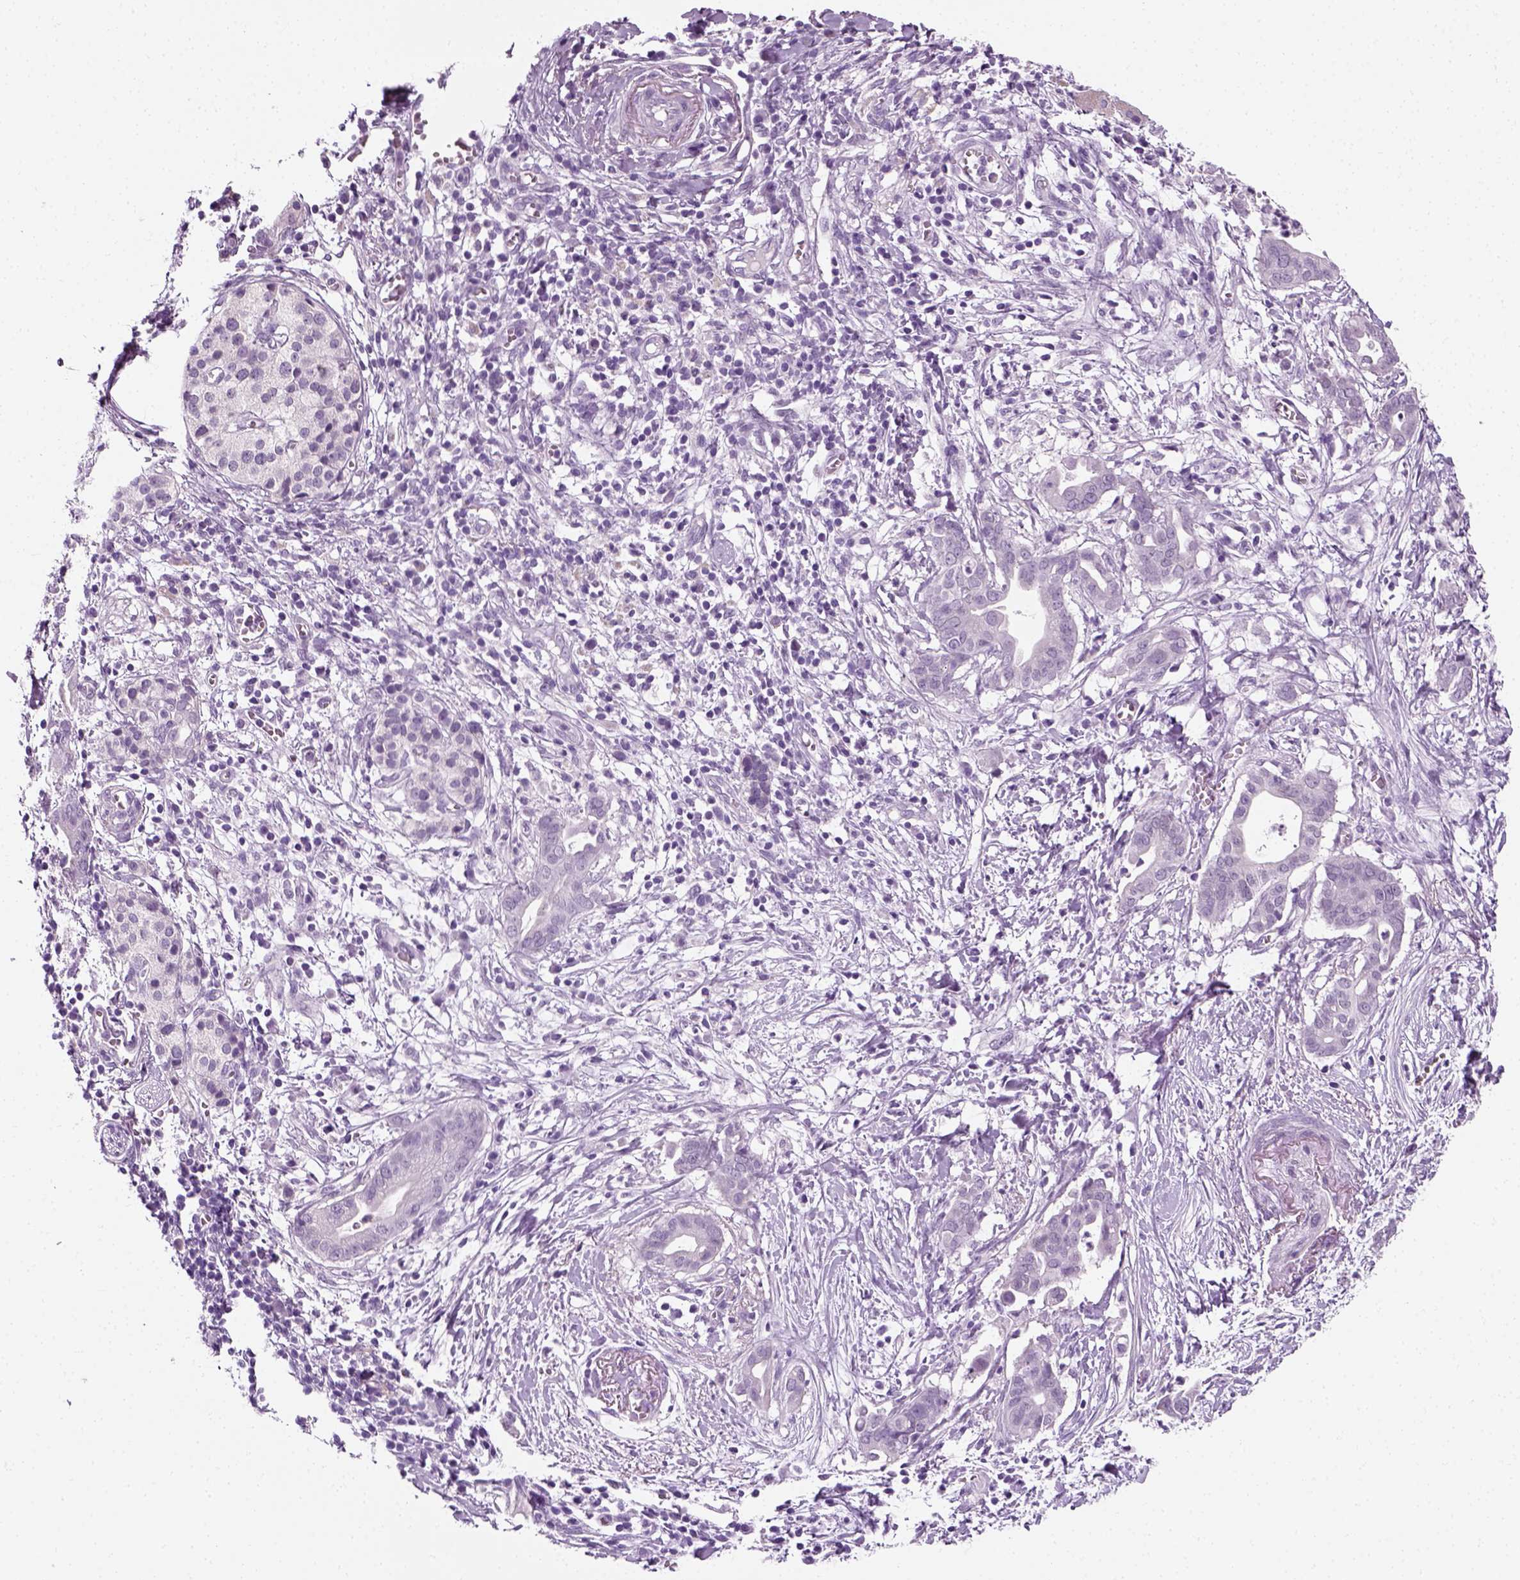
{"staining": {"intensity": "negative", "quantity": "none", "location": "none"}, "tissue": "pancreatic cancer", "cell_type": "Tumor cells", "image_type": "cancer", "snomed": [{"axis": "morphology", "description": "Adenocarcinoma, NOS"}, {"axis": "topography", "description": "Pancreas"}], "caption": "DAB immunohistochemical staining of human pancreatic adenocarcinoma reveals no significant expression in tumor cells. (DAB IHC with hematoxylin counter stain).", "gene": "SPATA31E1", "patient": {"sex": "male", "age": 61}}